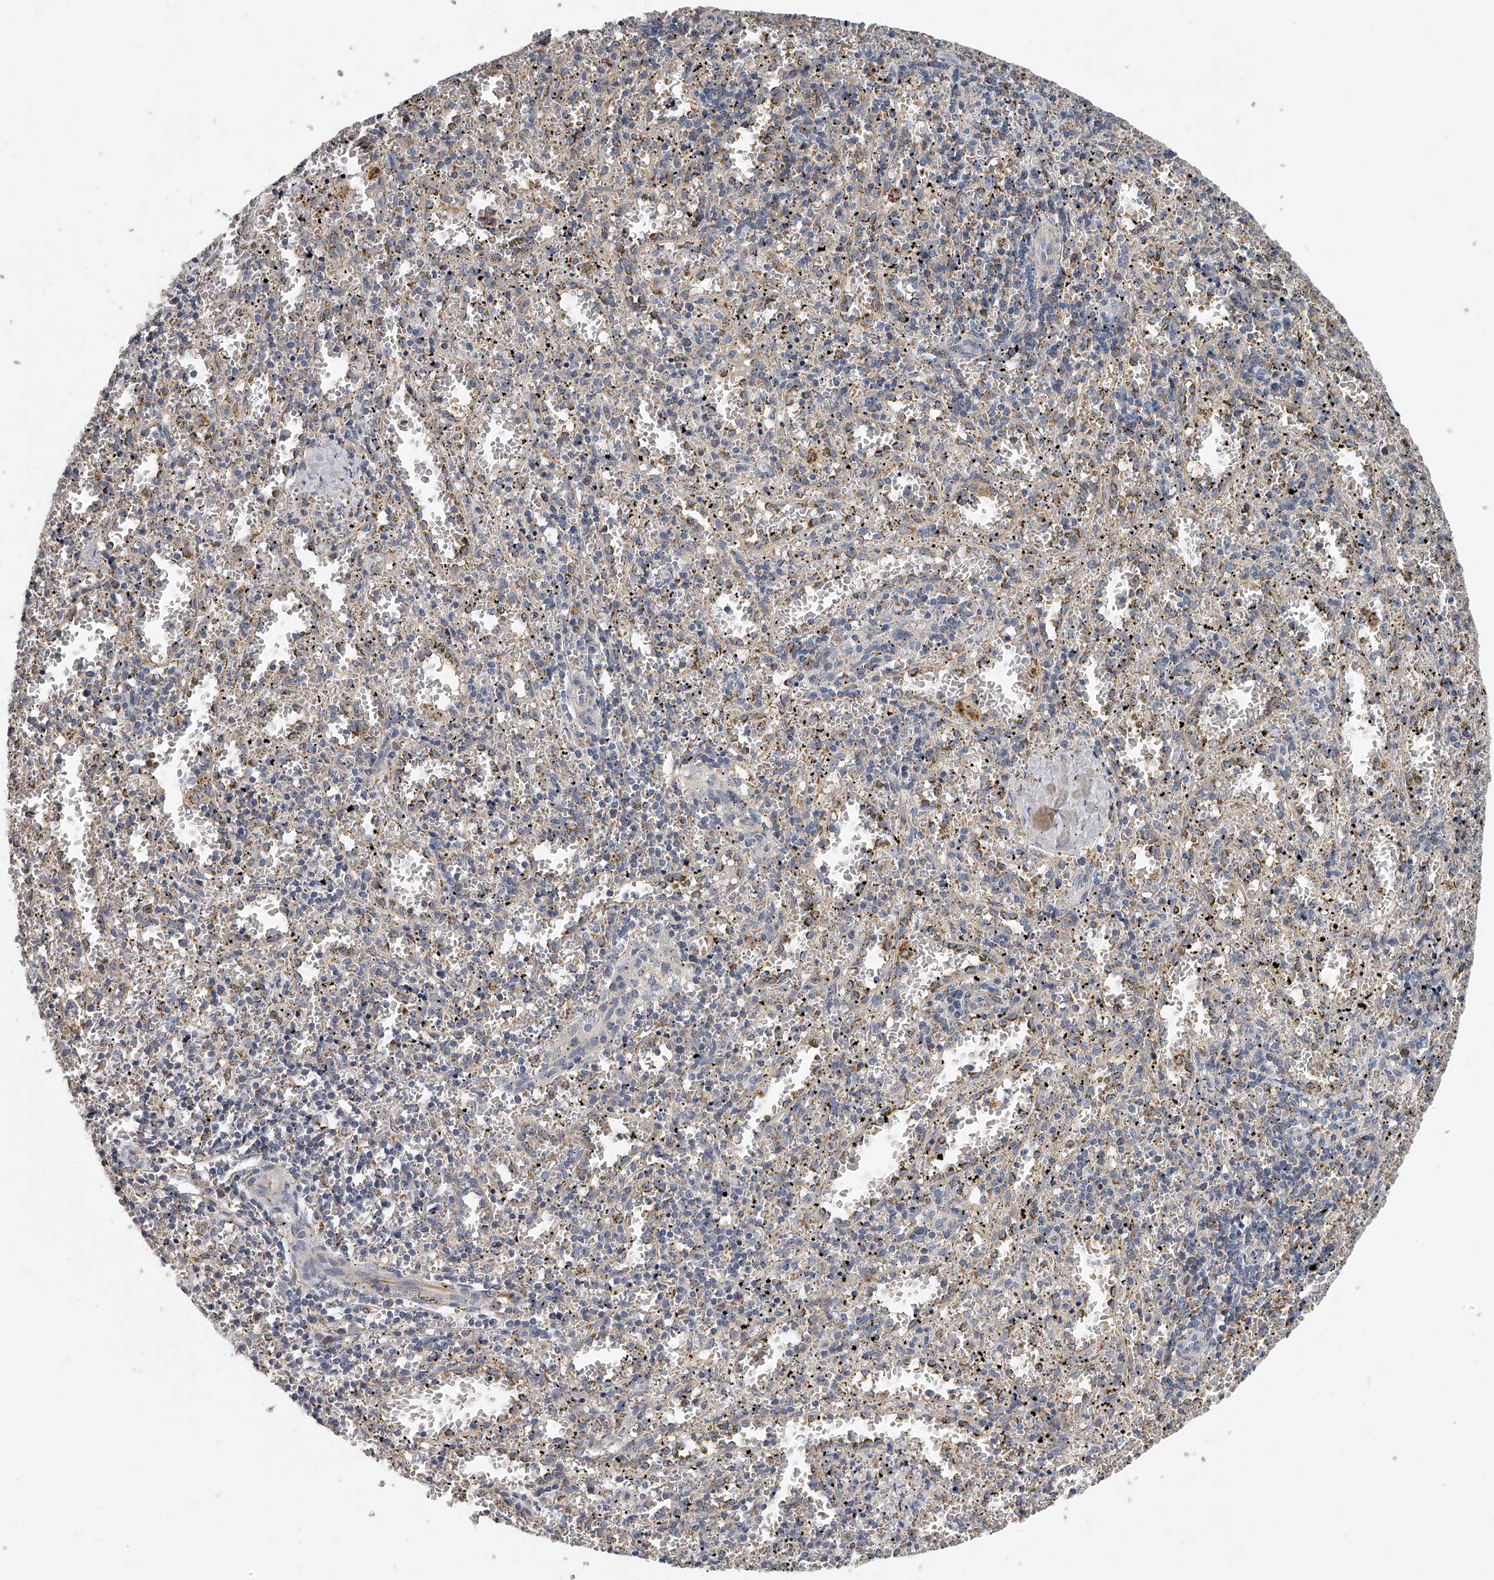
{"staining": {"intensity": "weak", "quantity": "<25%", "location": "cytoplasmic/membranous"}, "tissue": "spleen", "cell_type": "Cells in red pulp", "image_type": "normal", "snomed": [{"axis": "morphology", "description": "Normal tissue, NOS"}, {"axis": "topography", "description": "Spleen"}], "caption": "Histopathology image shows no significant protein staining in cells in red pulp of unremarkable spleen.", "gene": "KLHL7", "patient": {"sex": "male", "age": 11}}